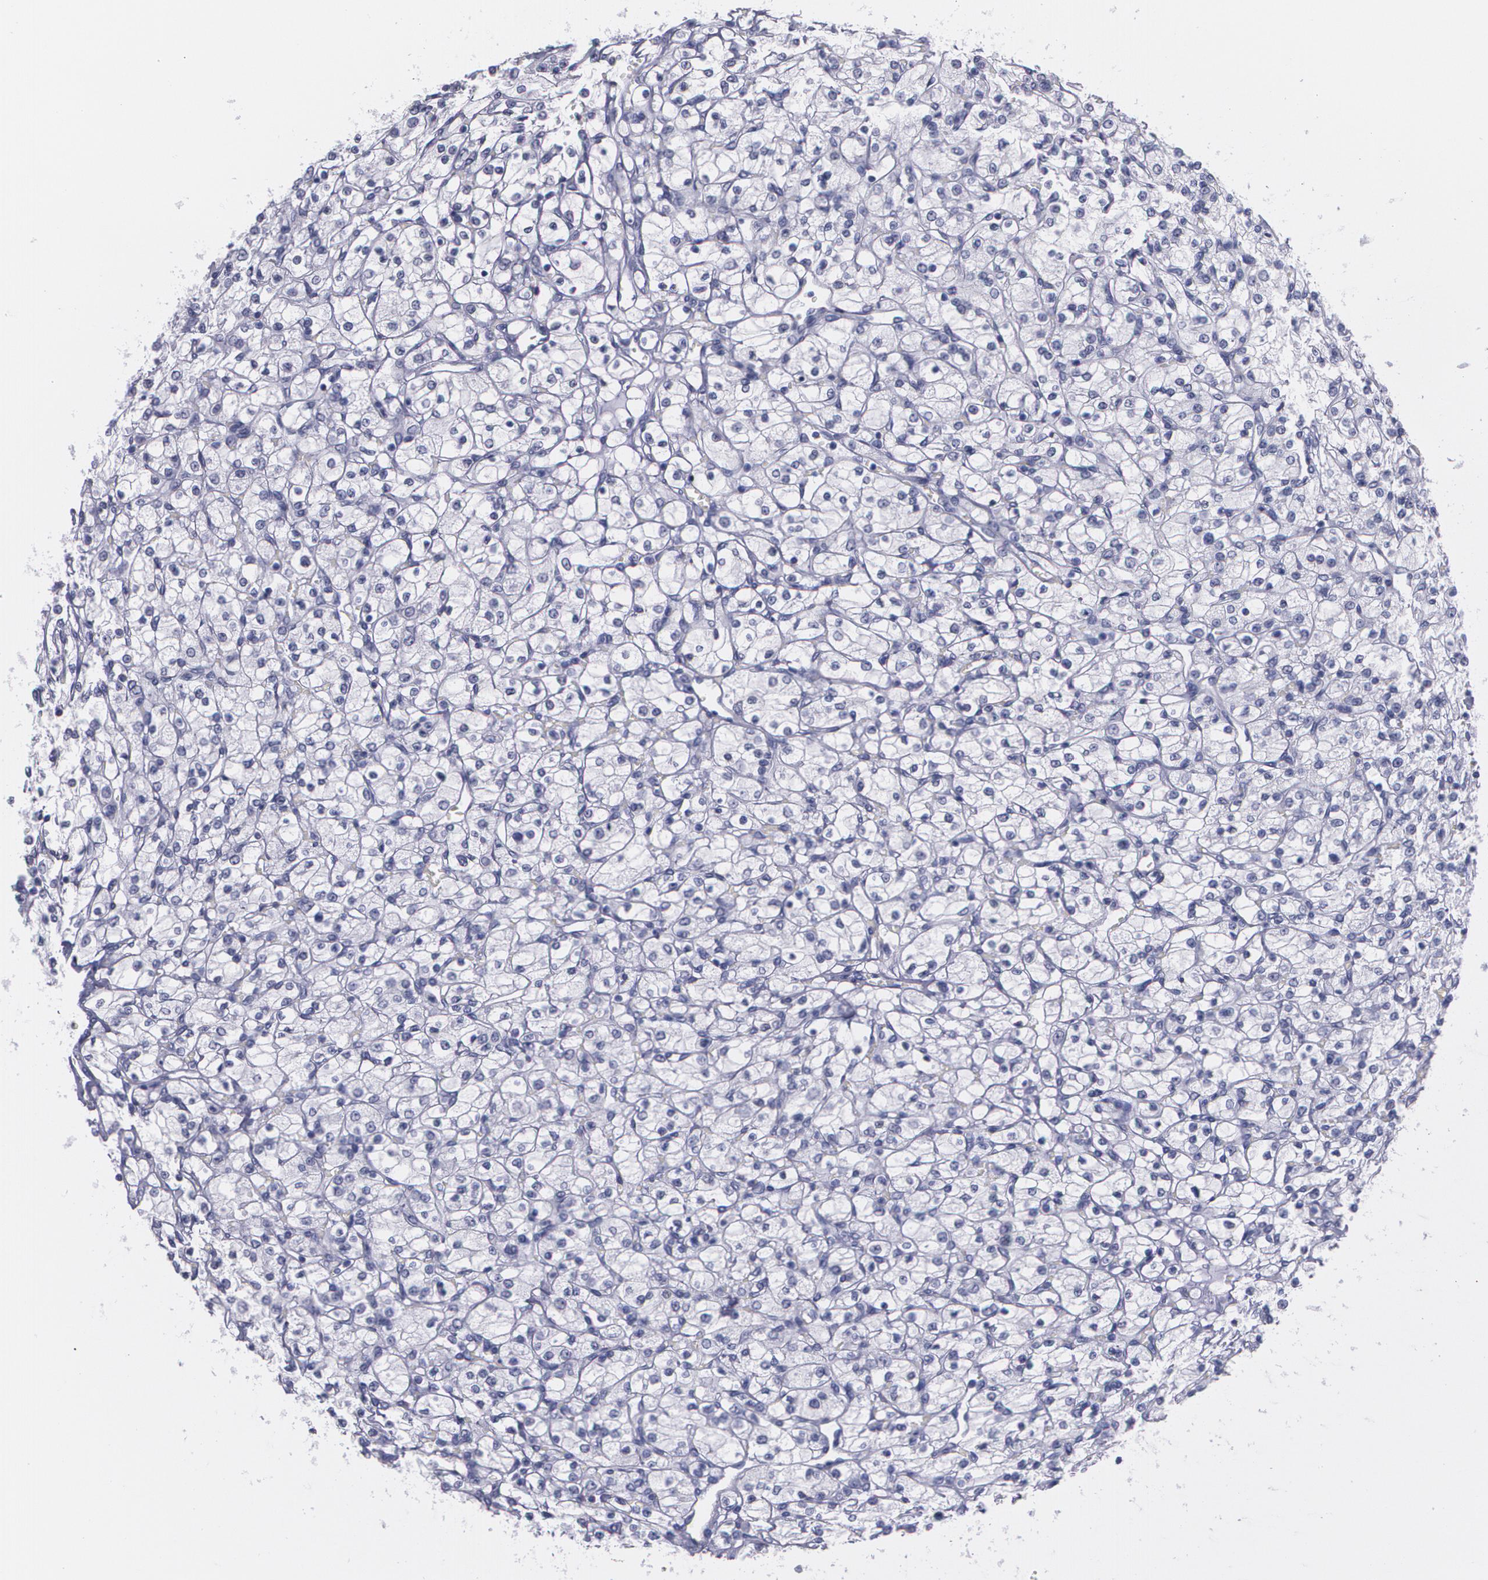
{"staining": {"intensity": "negative", "quantity": "none", "location": "none"}, "tissue": "renal cancer", "cell_type": "Tumor cells", "image_type": "cancer", "snomed": [{"axis": "morphology", "description": "Adenocarcinoma, NOS"}, {"axis": "topography", "description": "Kidney"}], "caption": "This is an immunohistochemistry (IHC) micrograph of human renal adenocarcinoma. There is no positivity in tumor cells.", "gene": "TP53", "patient": {"sex": "female", "age": 83}}